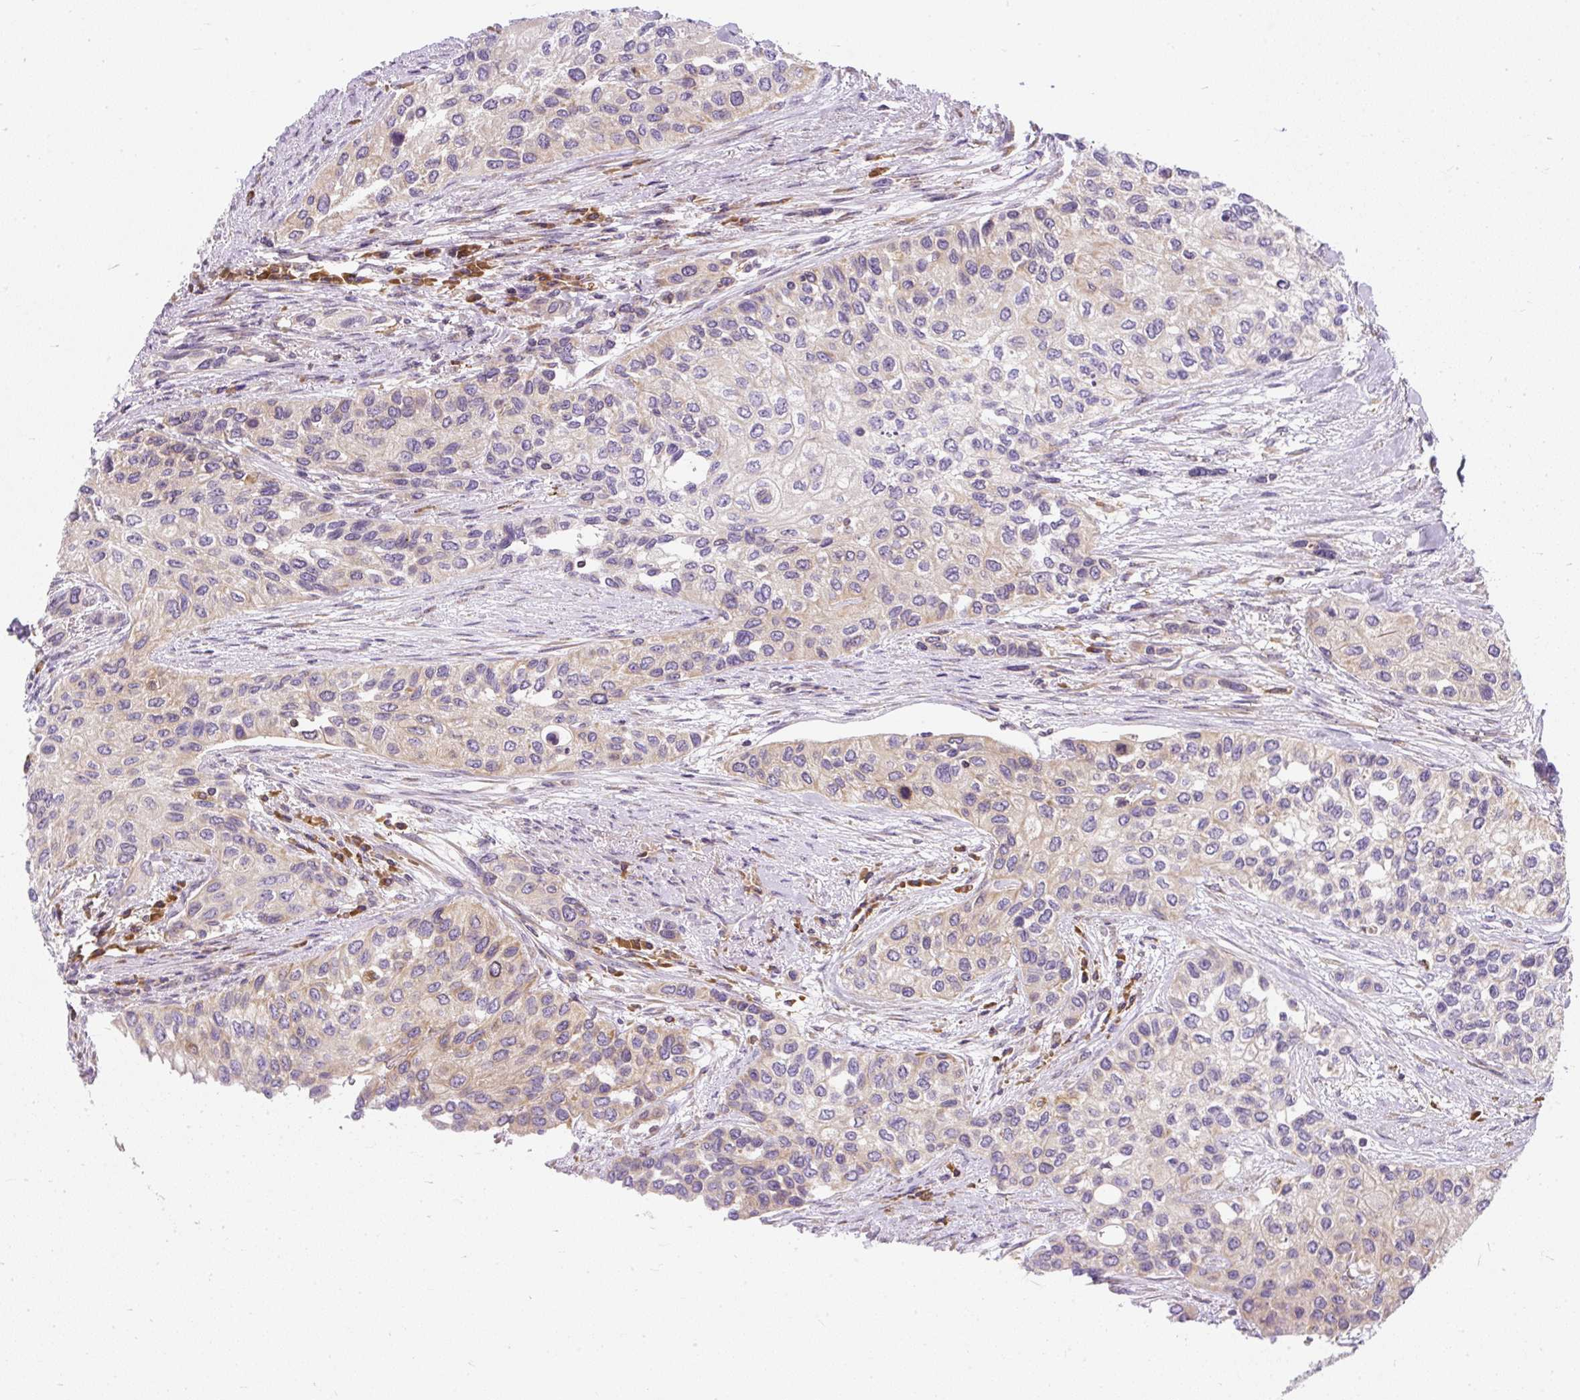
{"staining": {"intensity": "weak", "quantity": "<25%", "location": "cytoplasmic/membranous"}, "tissue": "urothelial cancer", "cell_type": "Tumor cells", "image_type": "cancer", "snomed": [{"axis": "morphology", "description": "Normal tissue, NOS"}, {"axis": "morphology", "description": "Urothelial carcinoma, High grade"}, {"axis": "topography", "description": "Vascular tissue"}, {"axis": "topography", "description": "Urinary bladder"}], "caption": "The histopathology image reveals no significant staining in tumor cells of high-grade urothelial carcinoma.", "gene": "CYP20A1", "patient": {"sex": "female", "age": 56}}